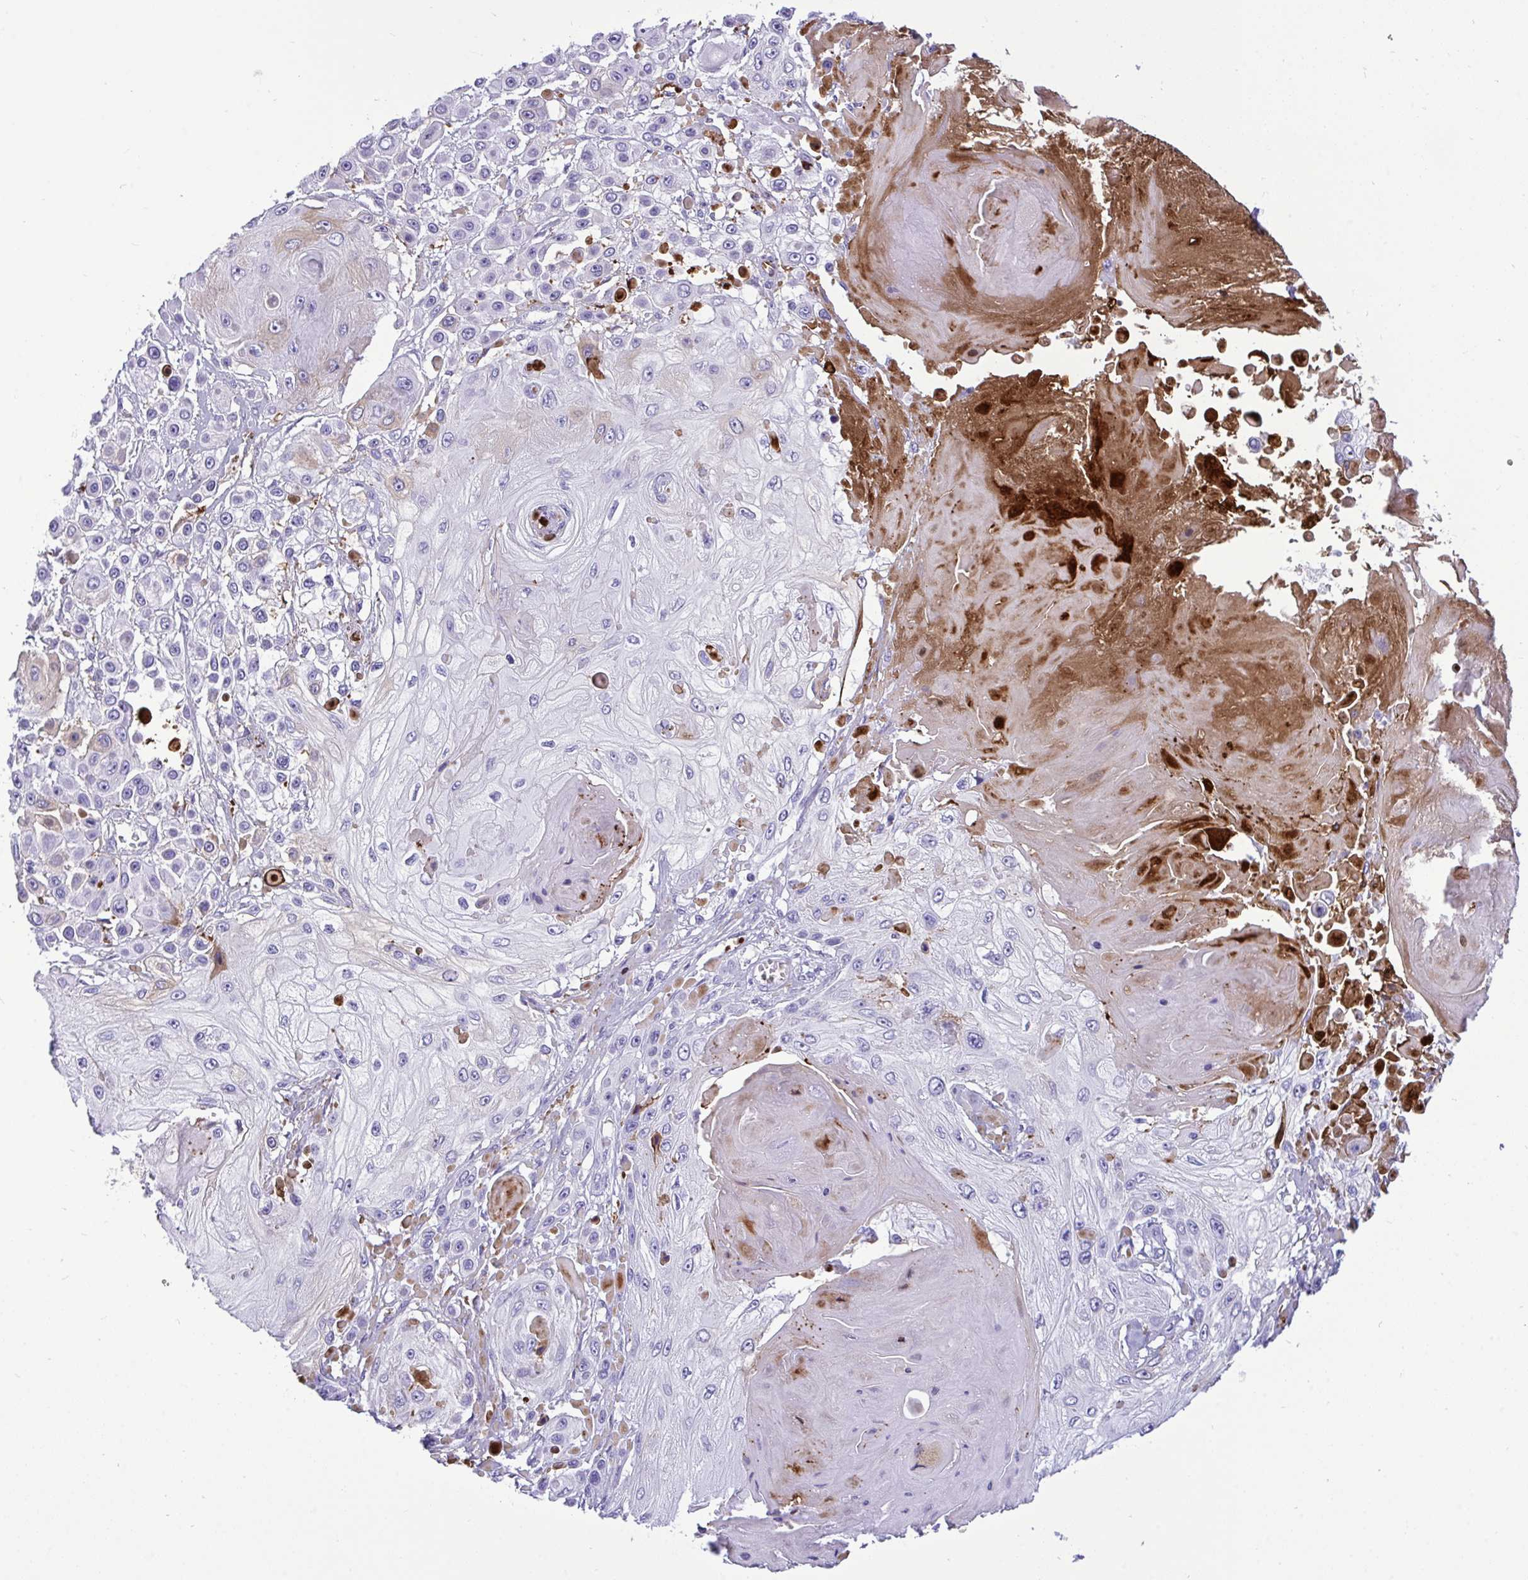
{"staining": {"intensity": "negative", "quantity": "none", "location": "none"}, "tissue": "skin cancer", "cell_type": "Tumor cells", "image_type": "cancer", "snomed": [{"axis": "morphology", "description": "Squamous cell carcinoma, NOS"}, {"axis": "topography", "description": "Skin"}], "caption": "Tumor cells are negative for protein expression in human skin squamous cell carcinoma.", "gene": "F2", "patient": {"sex": "male", "age": 67}}